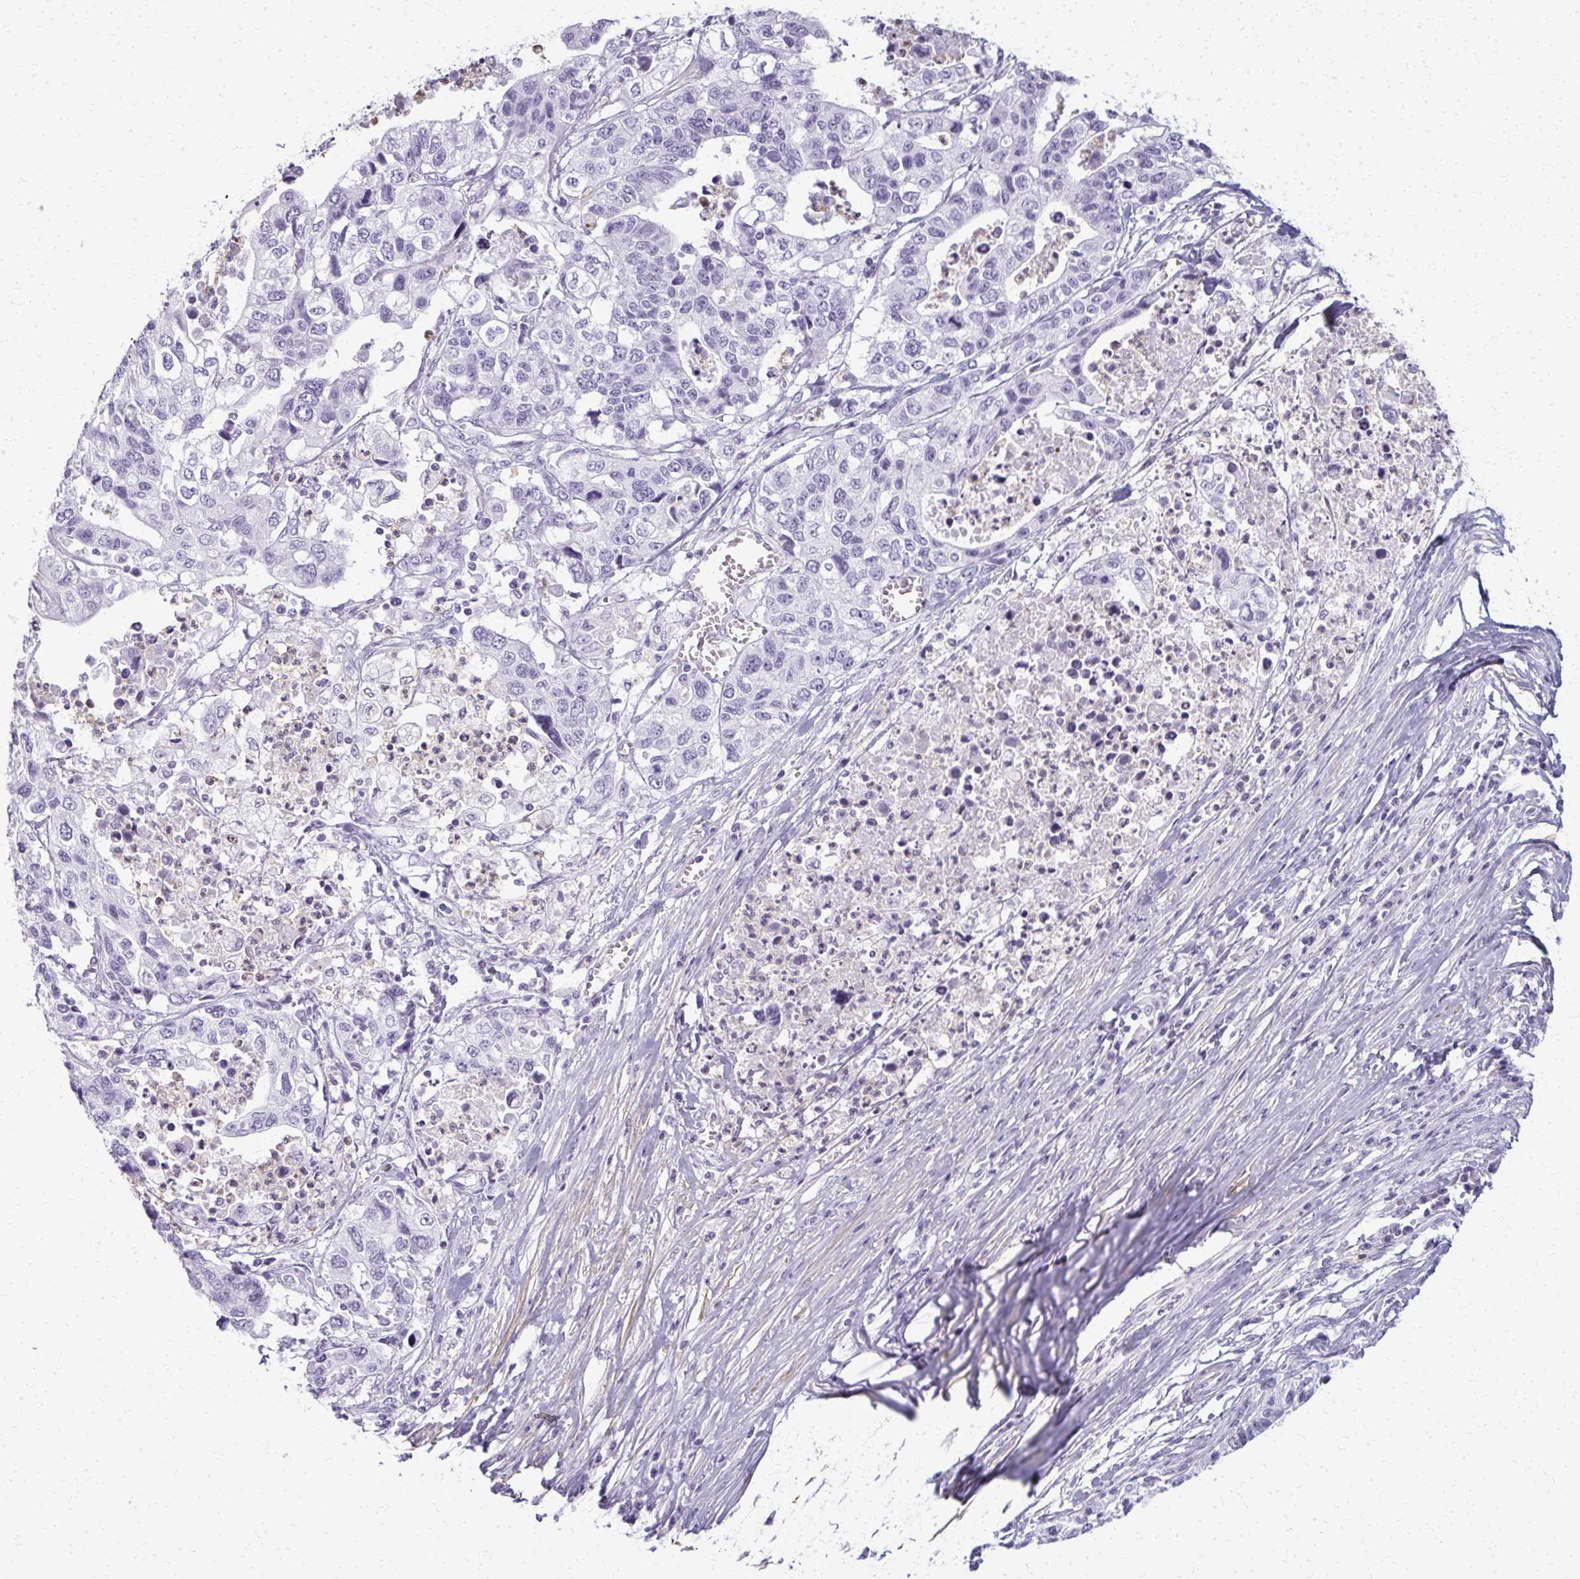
{"staining": {"intensity": "negative", "quantity": "none", "location": "none"}, "tissue": "stomach cancer", "cell_type": "Tumor cells", "image_type": "cancer", "snomed": [{"axis": "morphology", "description": "Adenocarcinoma, NOS"}, {"axis": "topography", "description": "Stomach, upper"}], "caption": "Stomach cancer was stained to show a protein in brown. There is no significant staining in tumor cells. (Stains: DAB (3,3'-diaminobenzidine) IHC with hematoxylin counter stain, Microscopy: brightfield microscopy at high magnification).", "gene": "CA3", "patient": {"sex": "female", "age": 67}}